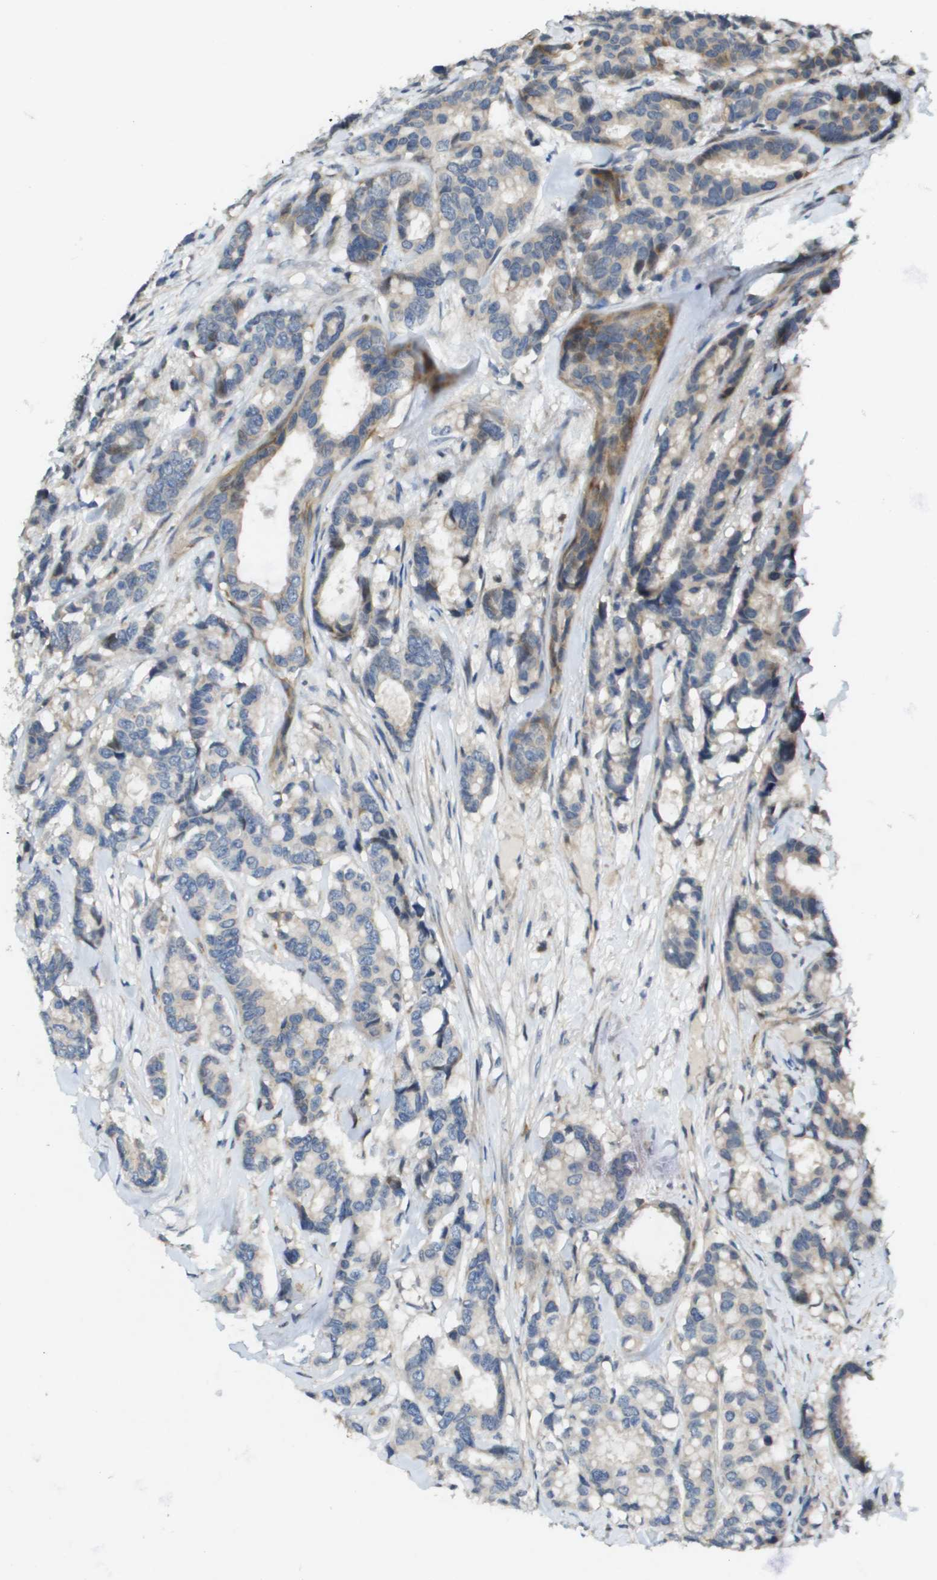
{"staining": {"intensity": "weak", "quantity": "<25%", "location": "cytoplasmic/membranous"}, "tissue": "breast cancer", "cell_type": "Tumor cells", "image_type": "cancer", "snomed": [{"axis": "morphology", "description": "Duct carcinoma"}, {"axis": "topography", "description": "Breast"}], "caption": "Tumor cells show no significant protein staining in intraductal carcinoma (breast).", "gene": "SCN4B", "patient": {"sex": "female", "age": 87}}